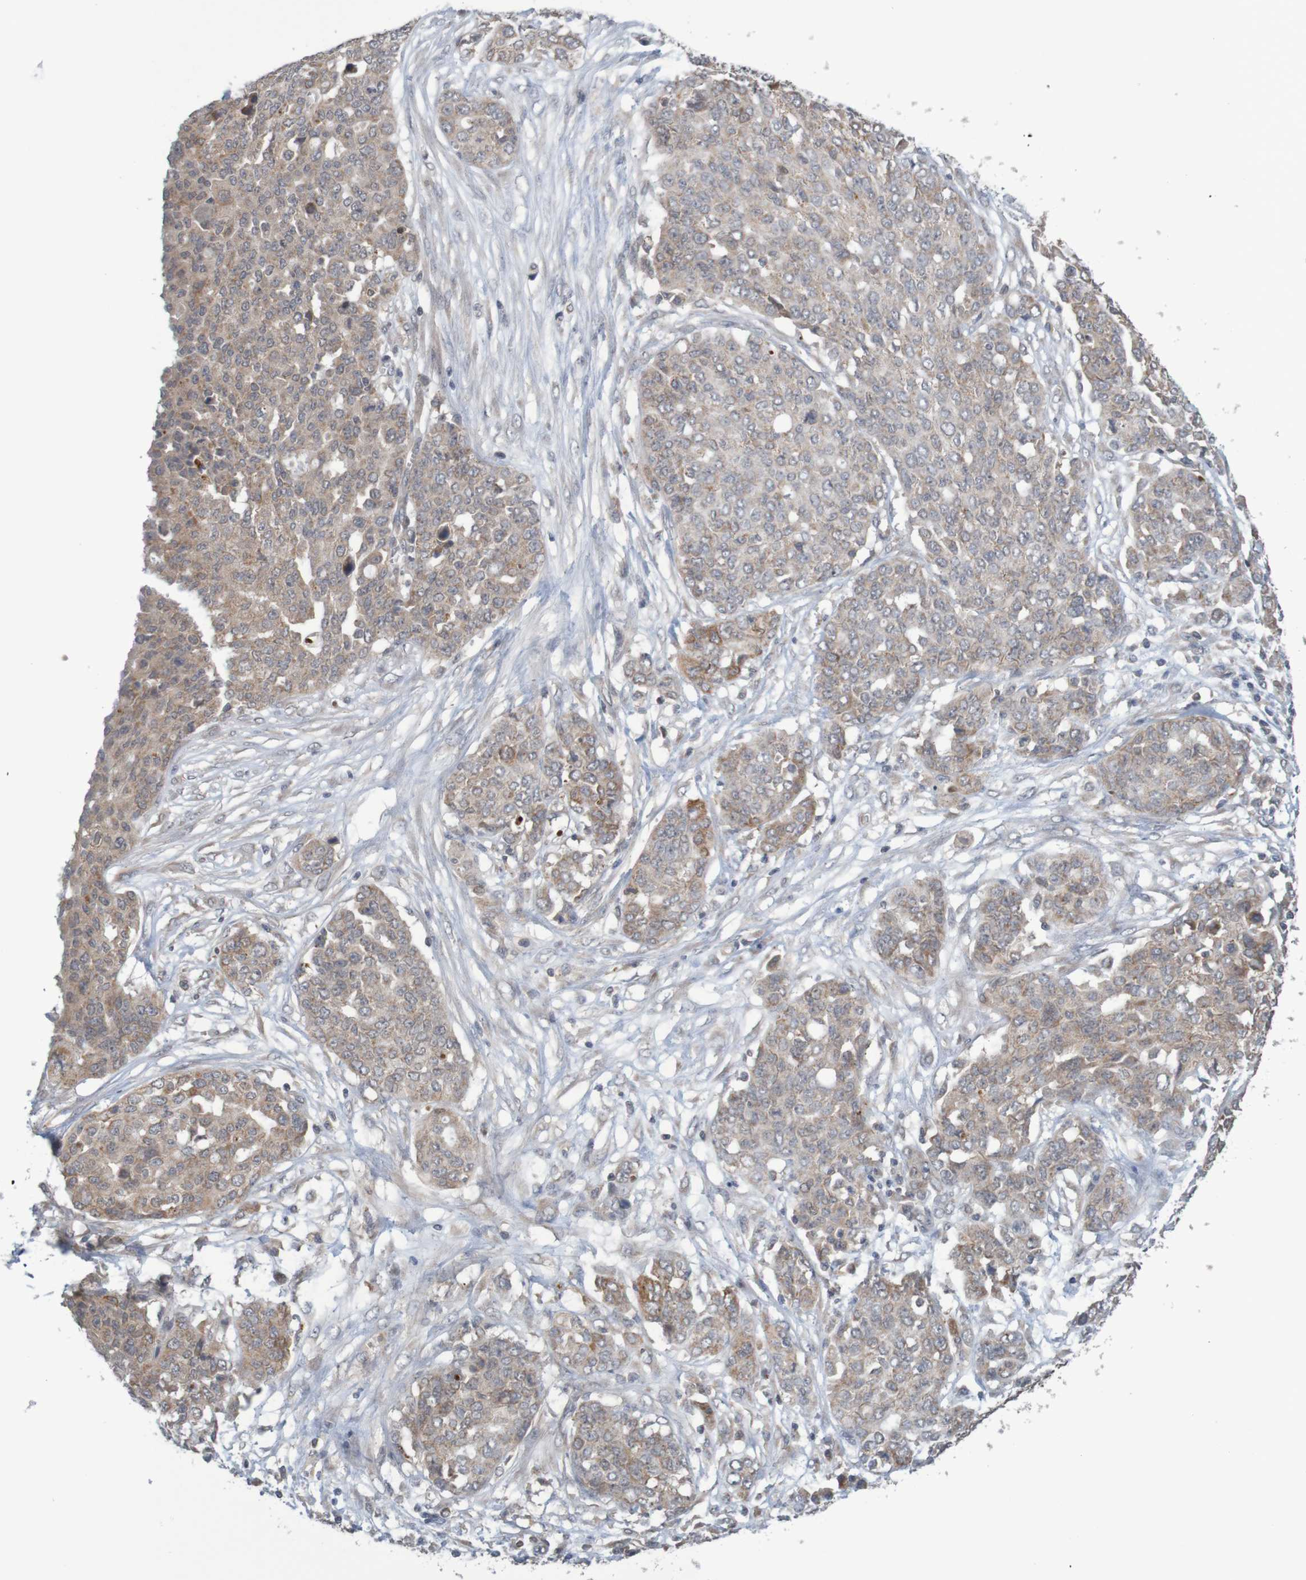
{"staining": {"intensity": "weak", "quantity": ">75%", "location": "cytoplasmic/membranous"}, "tissue": "ovarian cancer", "cell_type": "Tumor cells", "image_type": "cancer", "snomed": [{"axis": "morphology", "description": "Cystadenocarcinoma, serous, NOS"}, {"axis": "topography", "description": "Soft tissue"}, {"axis": "topography", "description": "Ovary"}], "caption": "The histopathology image displays staining of ovarian cancer, revealing weak cytoplasmic/membranous protein positivity (brown color) within tumor cells. Immunohistochemistry (ihc) stains the protein in brown and the nuclei are stained blue.", "gene": "ANKK1", "patient": {"sex": "female", "age": 57}}